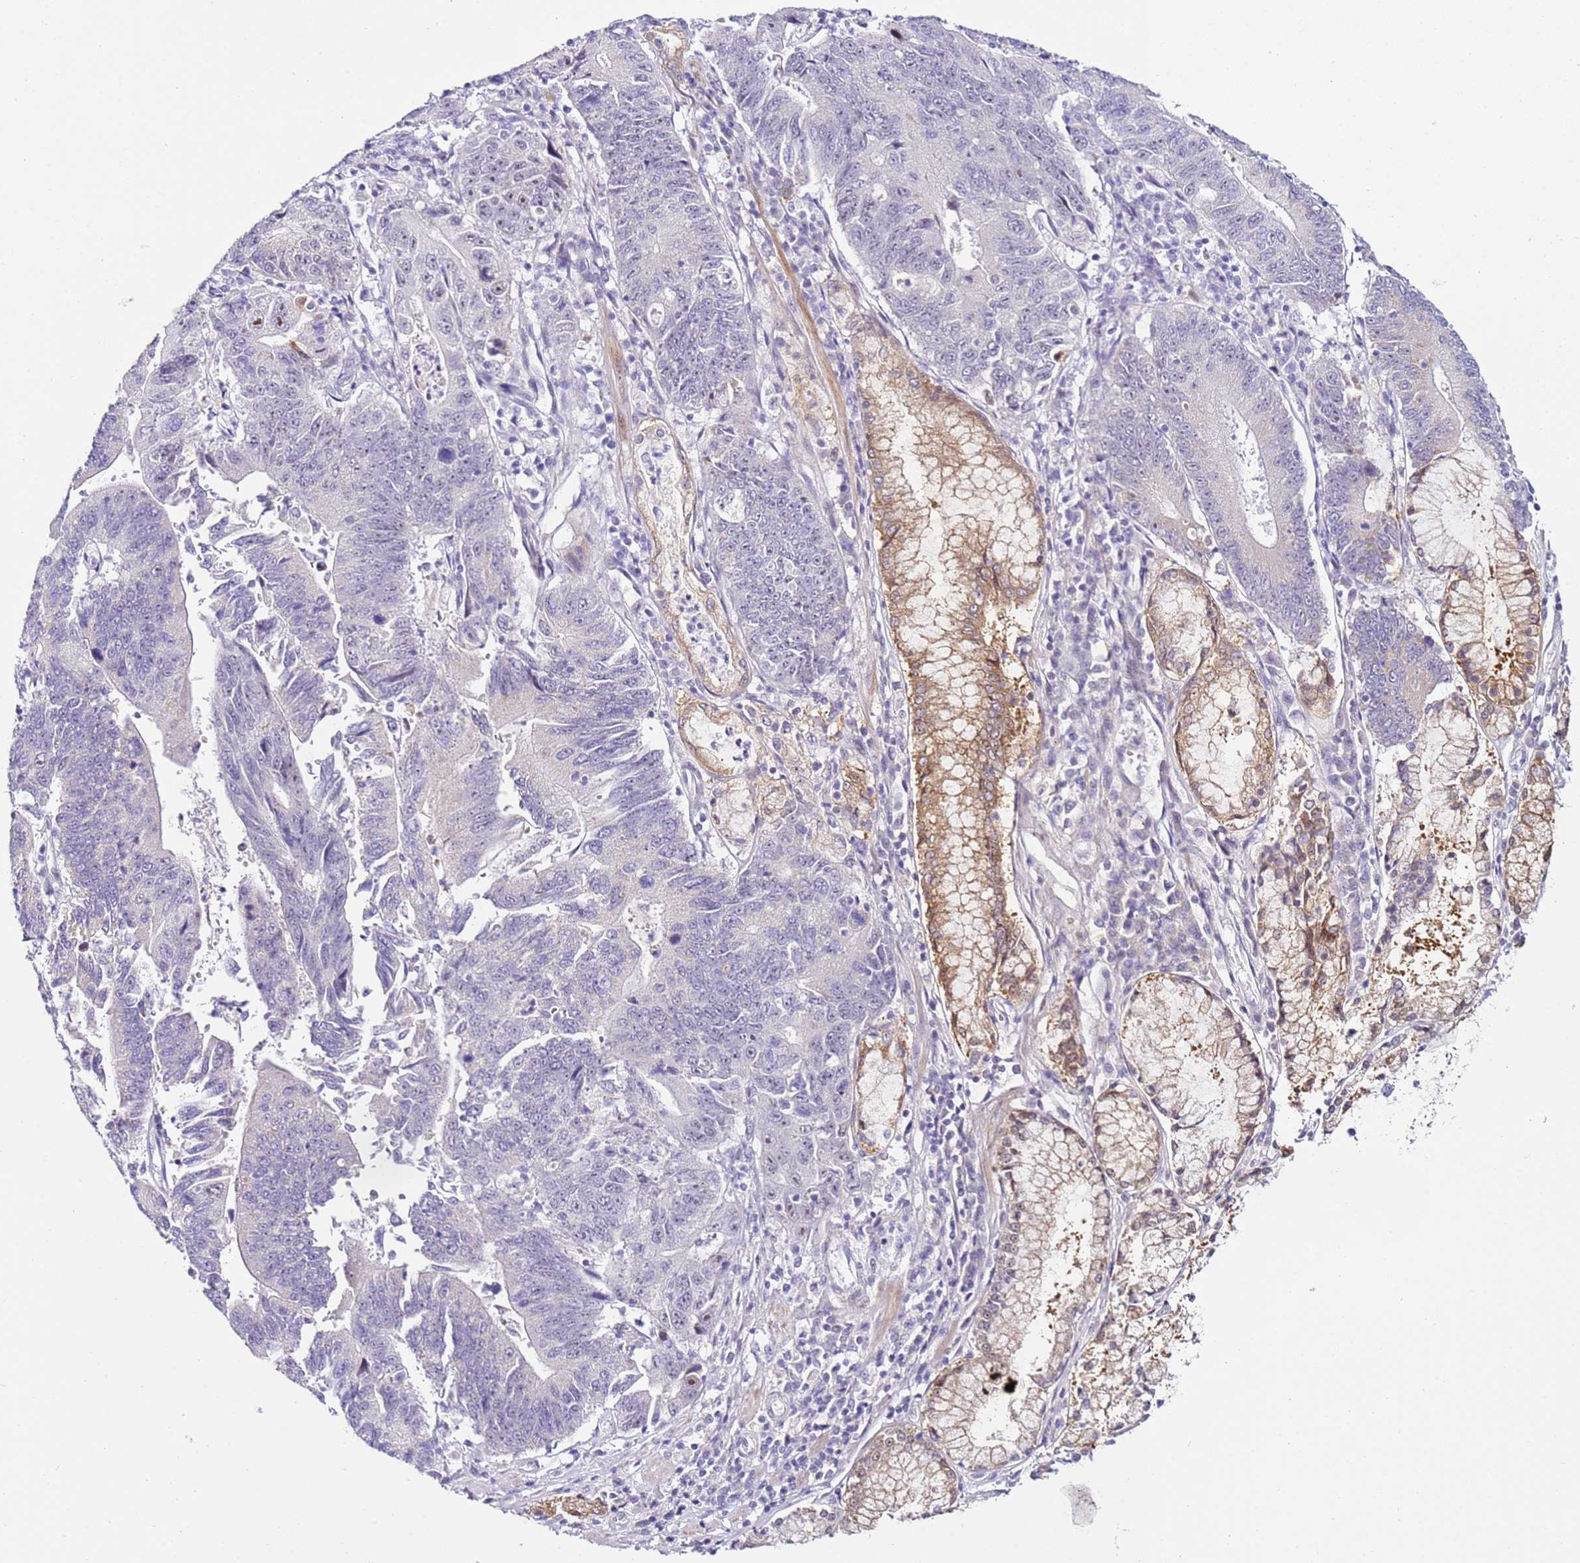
{"staining": {"intensity": "negative", "quantity": "none", "location": "none"}, "tissue": "stomach cancer", "cell_type": "Tumor cells", "image_type": "cancer", "snomed": [{"axis": "morphology", "description": "Adenocarcinoma, NOS"}, {"axis": "topography", "description": "Stomach"}], "caption": "The immunohistochemistry (IHC) photomicrograph has no significant expression in tumor cells of stomach cancer tissue.", "gene": "HGD", "patient": {"sex": "male", "age": 59}}